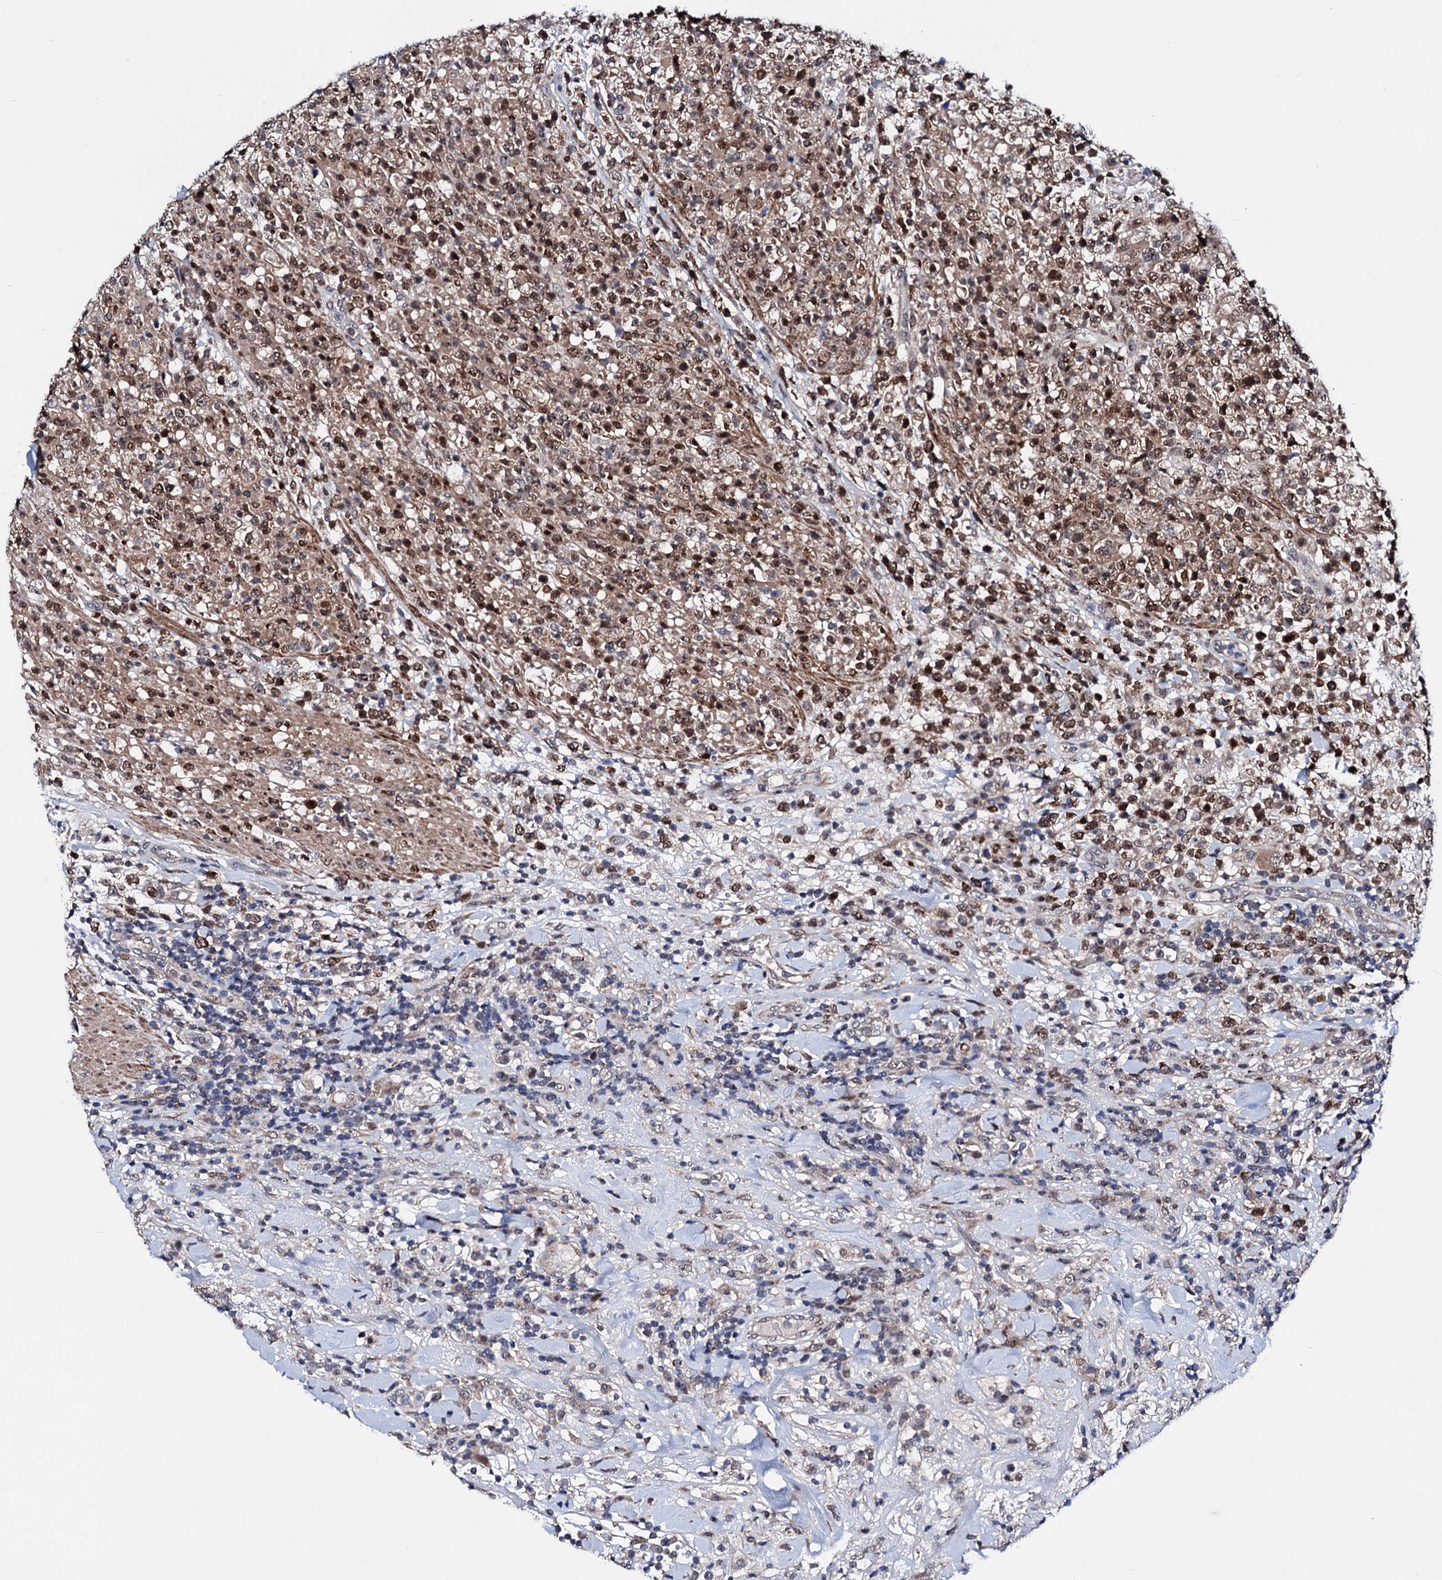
{"staining": {"intensity": "moderate", "quantity": ">75%", "location": "cytoplasmic/membranous,nuclear"}, "tissue": "lymphoma", "cell_type": "Tumor cells", "image_type": "cancer", "snomed": [{"axis": "morphology", "description": "Malignant lymphoma, non-Hodgkin's type, High grade"}, {"axis": "topography", "description": "Colon"}], "caption": "Immunohistochemical staining of lymphoma demonstrates medium levels of moderate cytoplasmic/membranous and nuclear protein positivity in approximately >75% of tumor cells.", "gene": "COA4", "patient": {"sex": "female", "age": 53}}